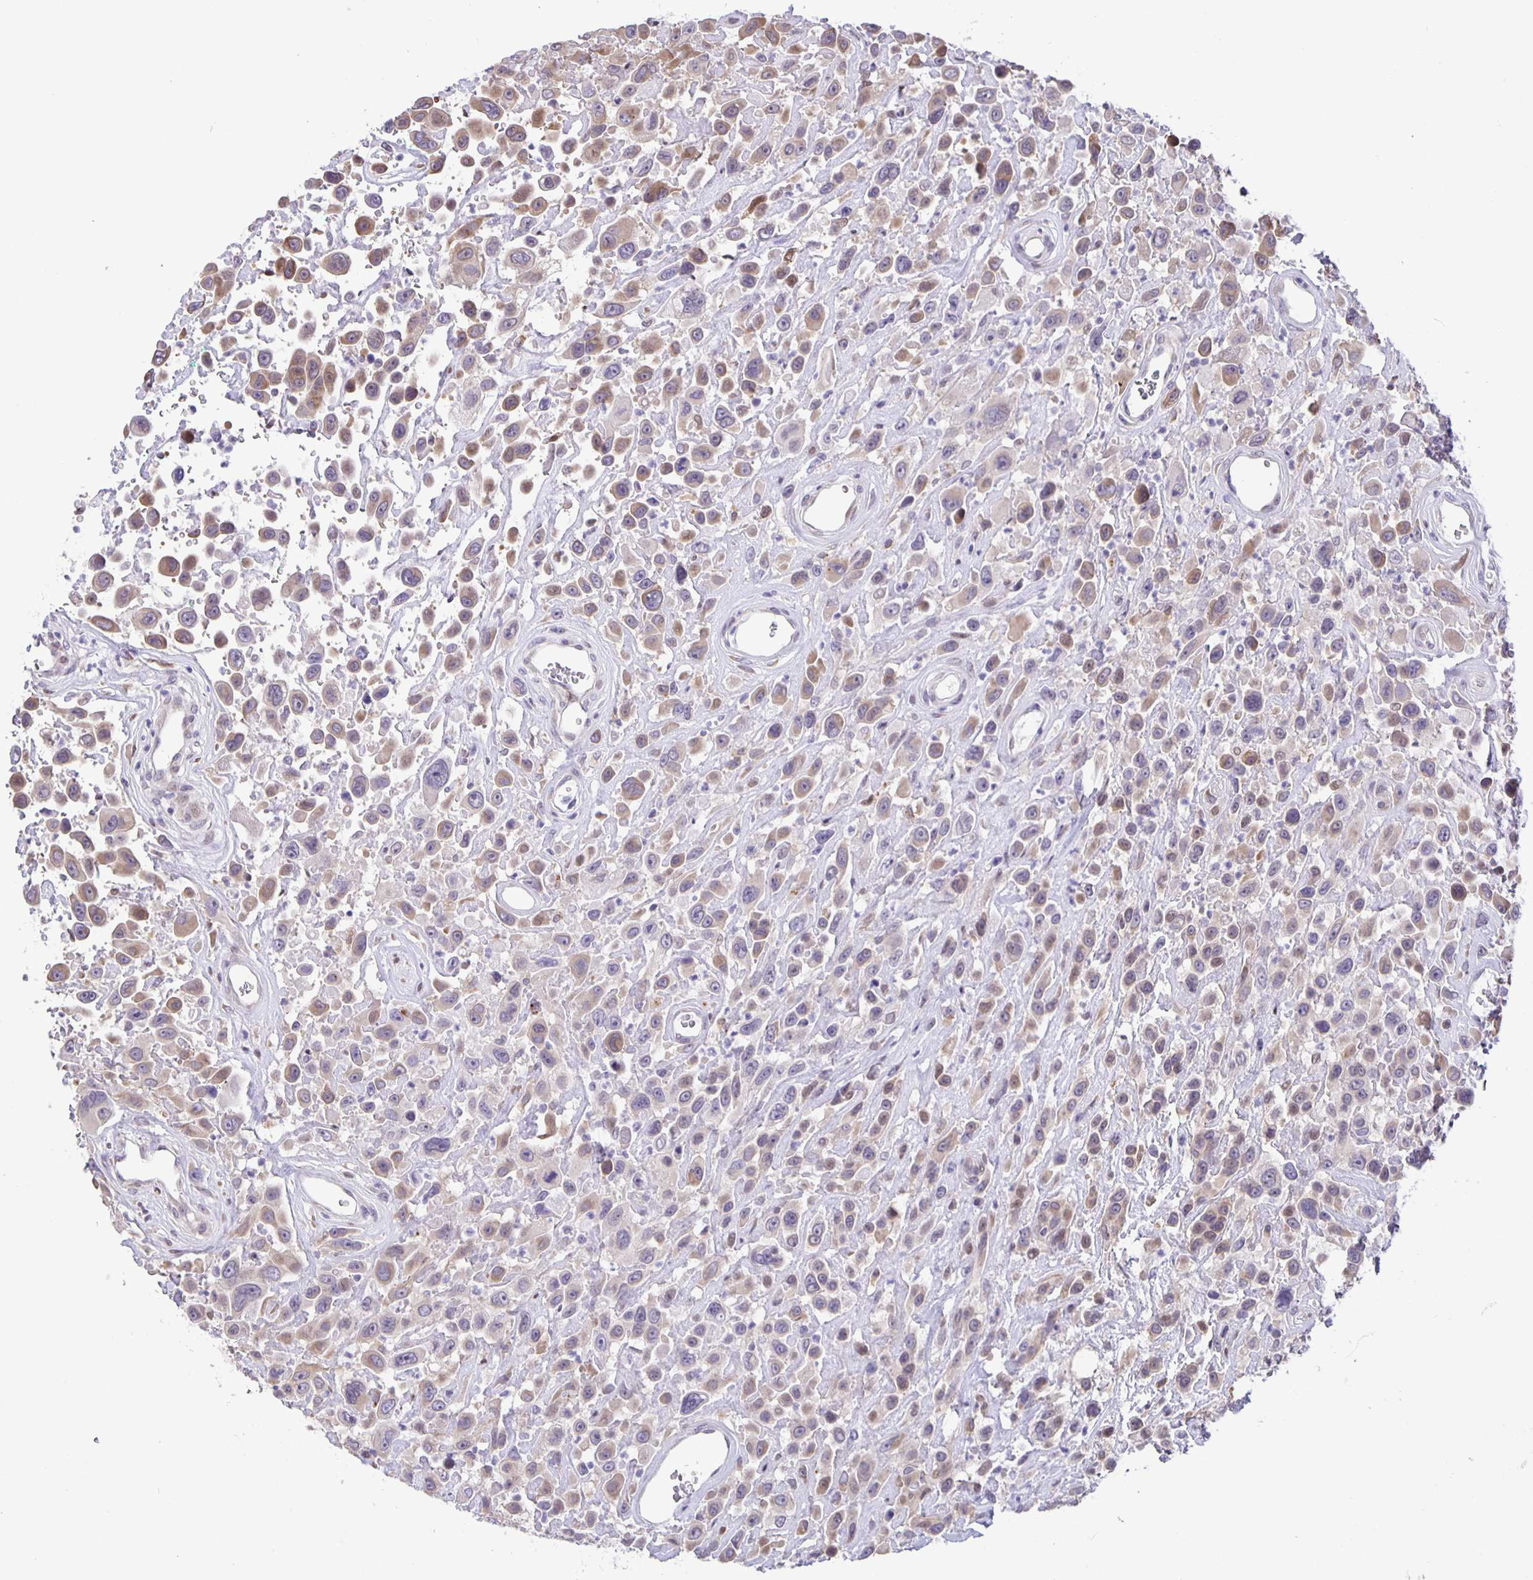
{"staining": {"intensity": "weak", "quantity": ">75%", "location": "cytoplasmic/membranous"}, "tissue": "urothelial cancer", "cell_type": "Tumor cells", "image_type": "cancer", "snomed": [{"axis": "morphology", "description": "Urothelial carcinoma, High grade"}, {"axis": "topography", "description": "Urinary bladder"}], "caption": "Human high-grade urothelial carcinoma stained for a protein (brown) demonstrates weak cytoplasmic/membranous positive expression in approximately >75% of tumor cells.", "gene": "MAPK12", "patient": {"sex": "male", "age": 53}}